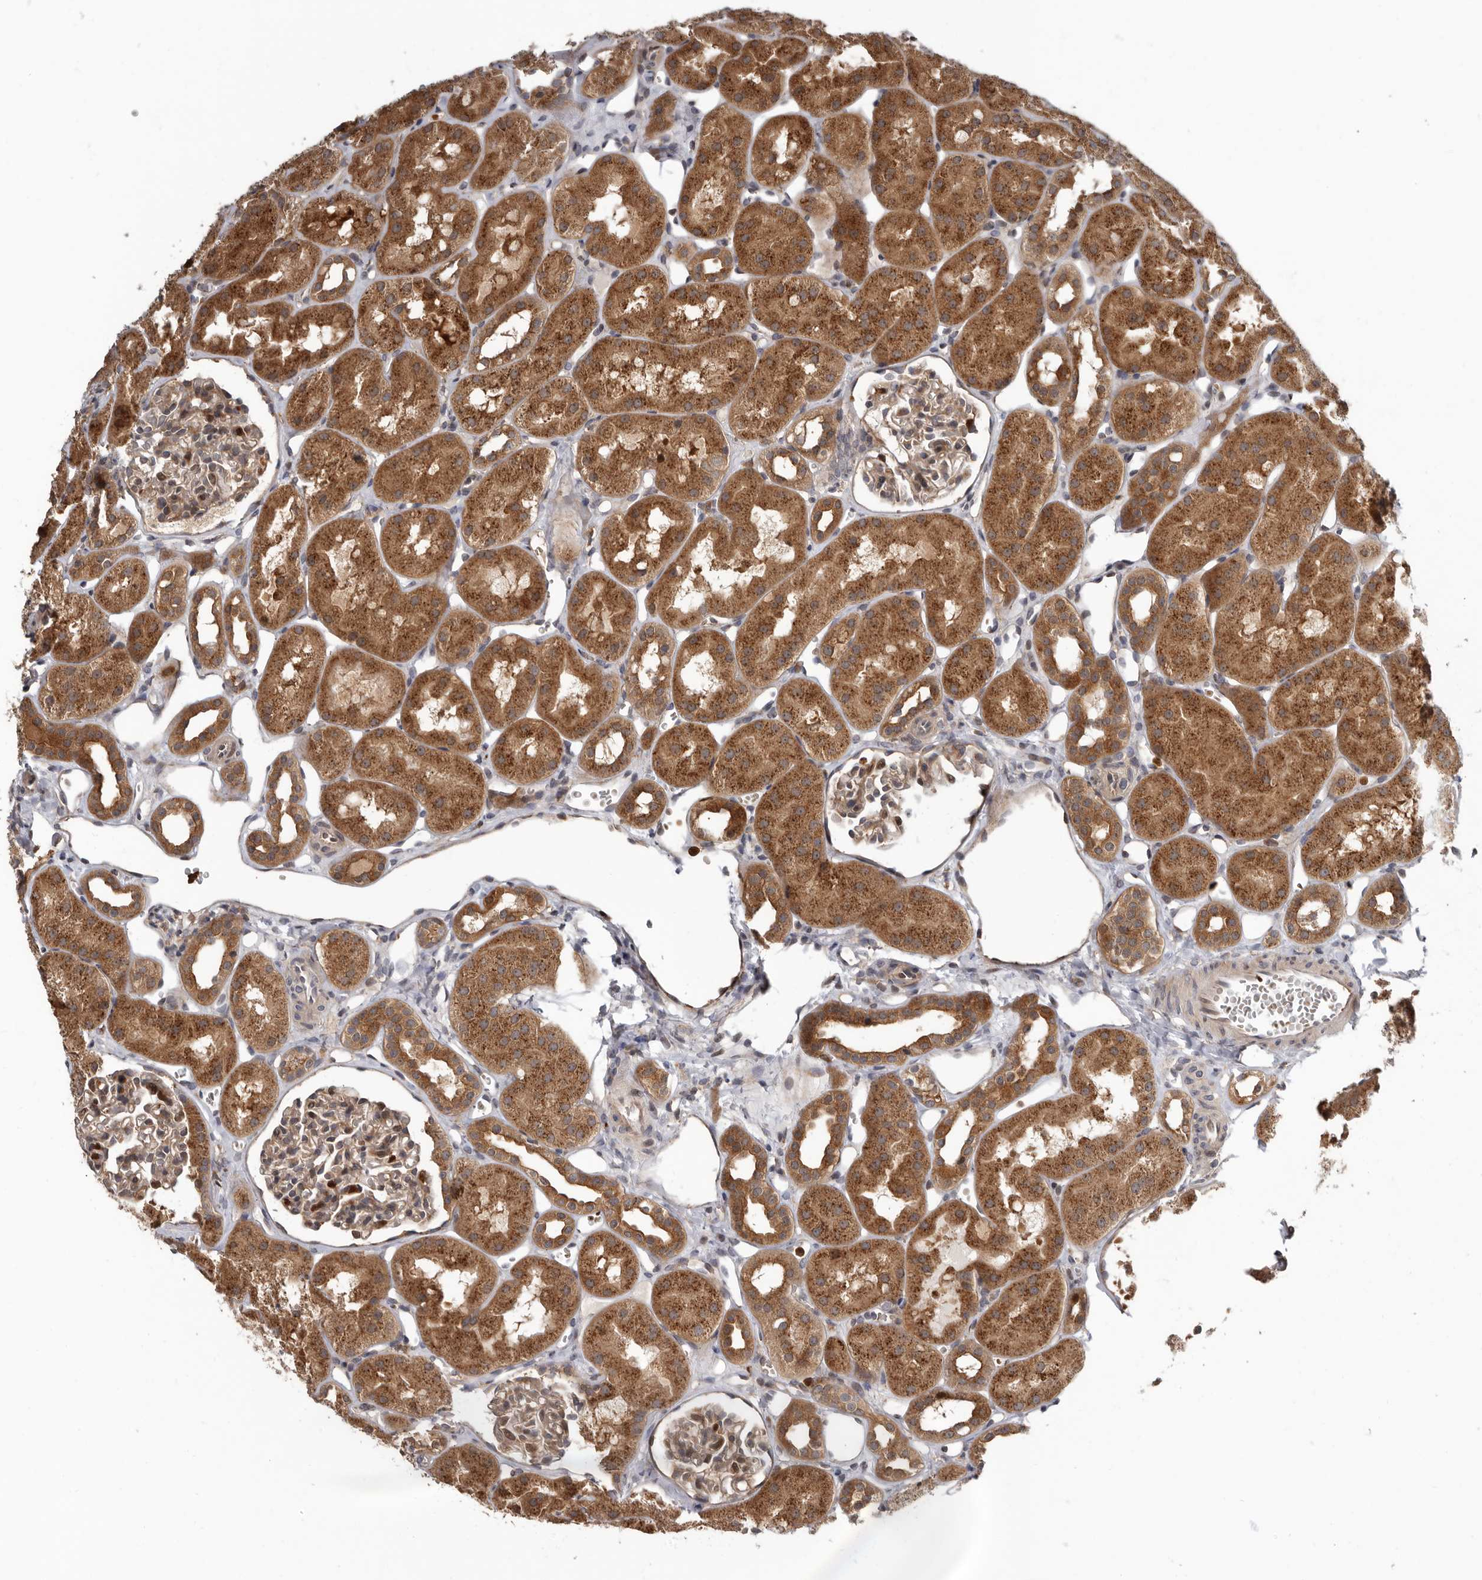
{"staining": {"intensity": "moderate", "quantity": ">75%", "location": "cytoplasmic/membranous"}, "tissue": "kidney", "cell_type": "Cells in glomeruli", "image_type": "normal", "snomed": [{"axis": "morphology", "description": "Normal tissue, NOS"}, {"axis": "topography", "description": "Kidney"}], "caption": "Protein staining by IHC demonstrates moderate cytoplasmic/membranous positivity in about >75% of cells in glomeruli in unremarkable kidney.", "gene": "FGFR4", "patient": {"sex": "male", "age": 16}}